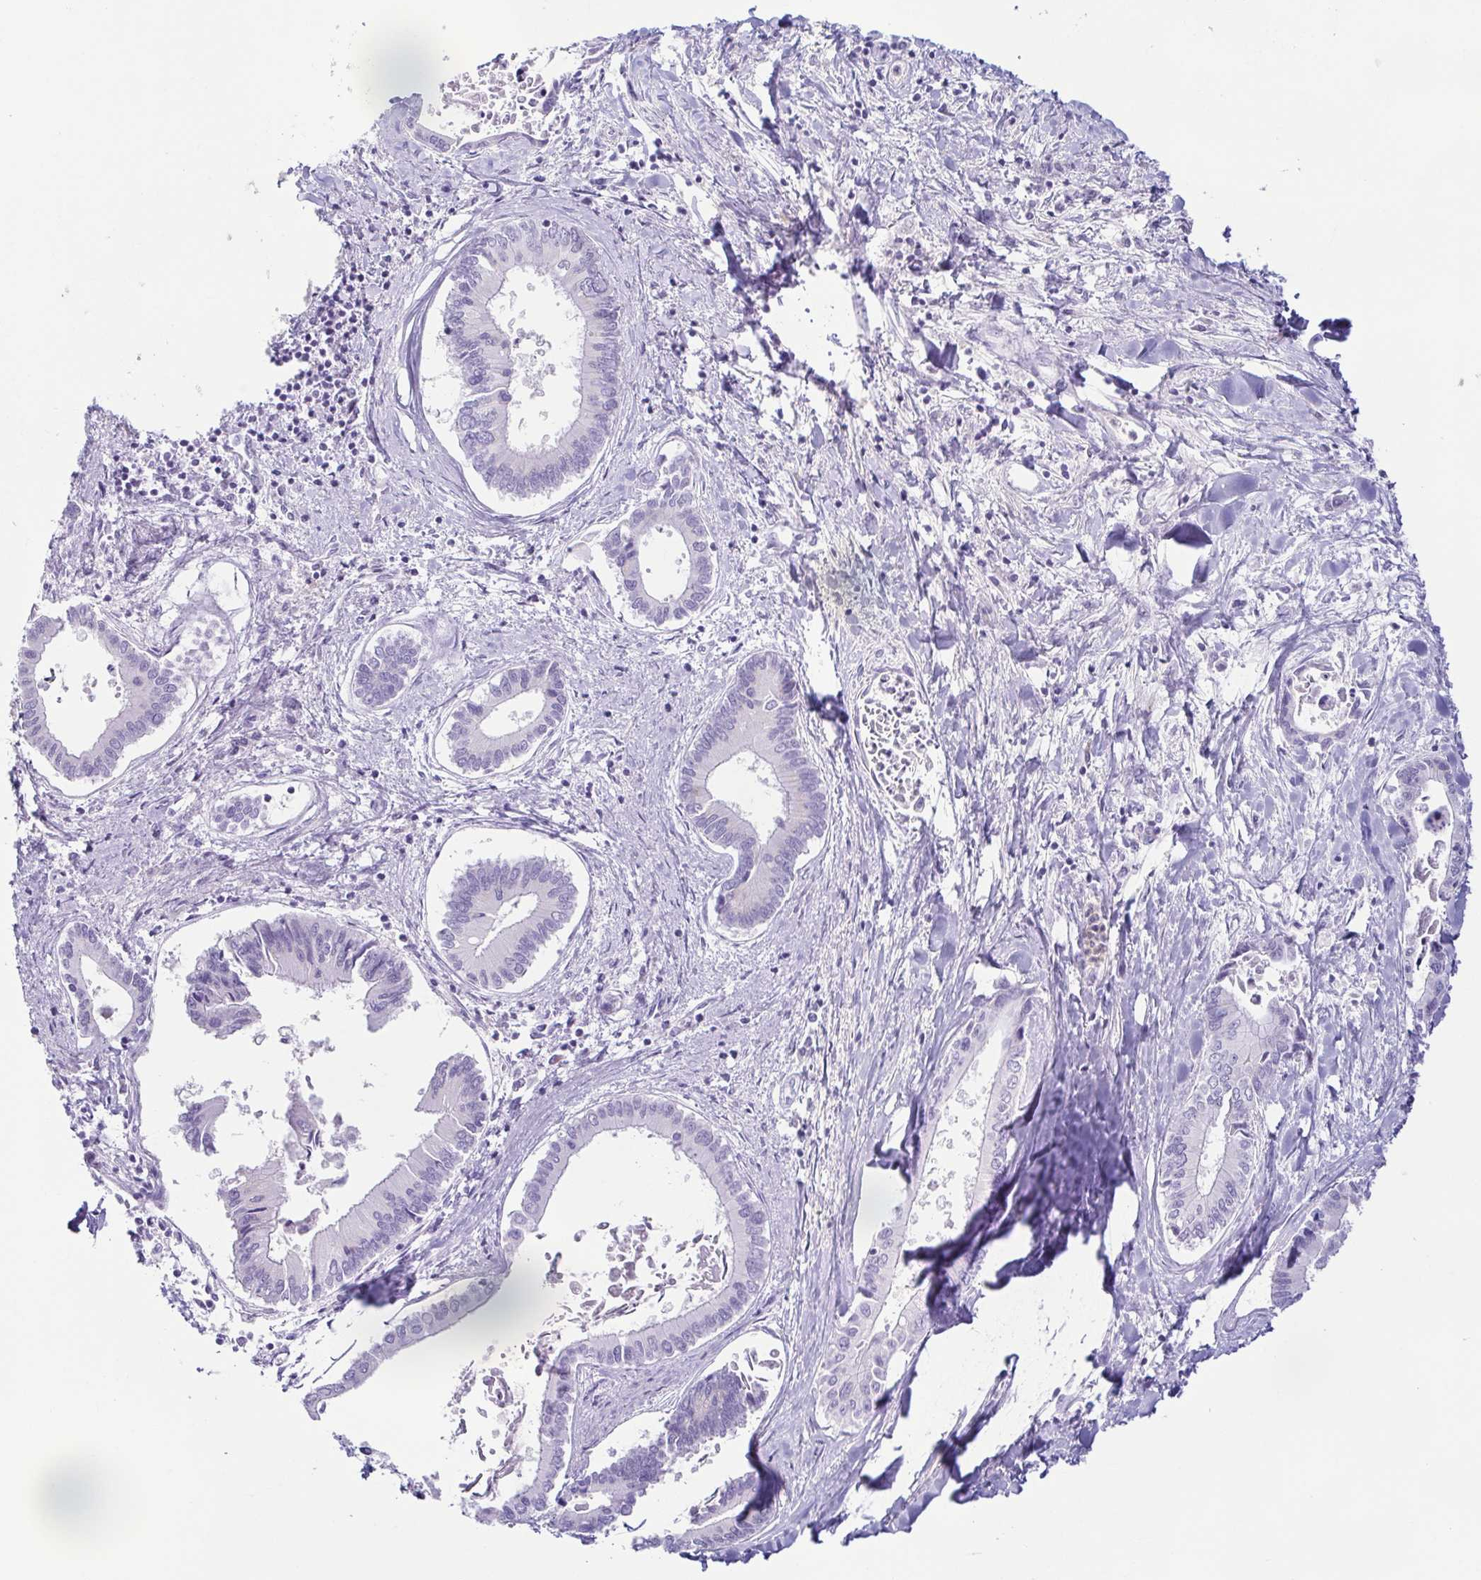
{"staining": {"intensity": "negative", "quantity": "none", "location": "none"}, "tissue": "liver cancer", "cell_type": "Tumor cells", "image_type": "cancer", "snomed": [{"axis": "morphology", "description": "Cholangiocarcinoma"}, {"axis": "topography", "description": "Liver"}], "caption": "High power microscopy micrograph of an immunohistochemistry micrograph of liver cholangiocarcinoma, revealing no significant staining in tumor cells.", "gene": "AZU1", "patient": {"sex": "male", "age": 66}}